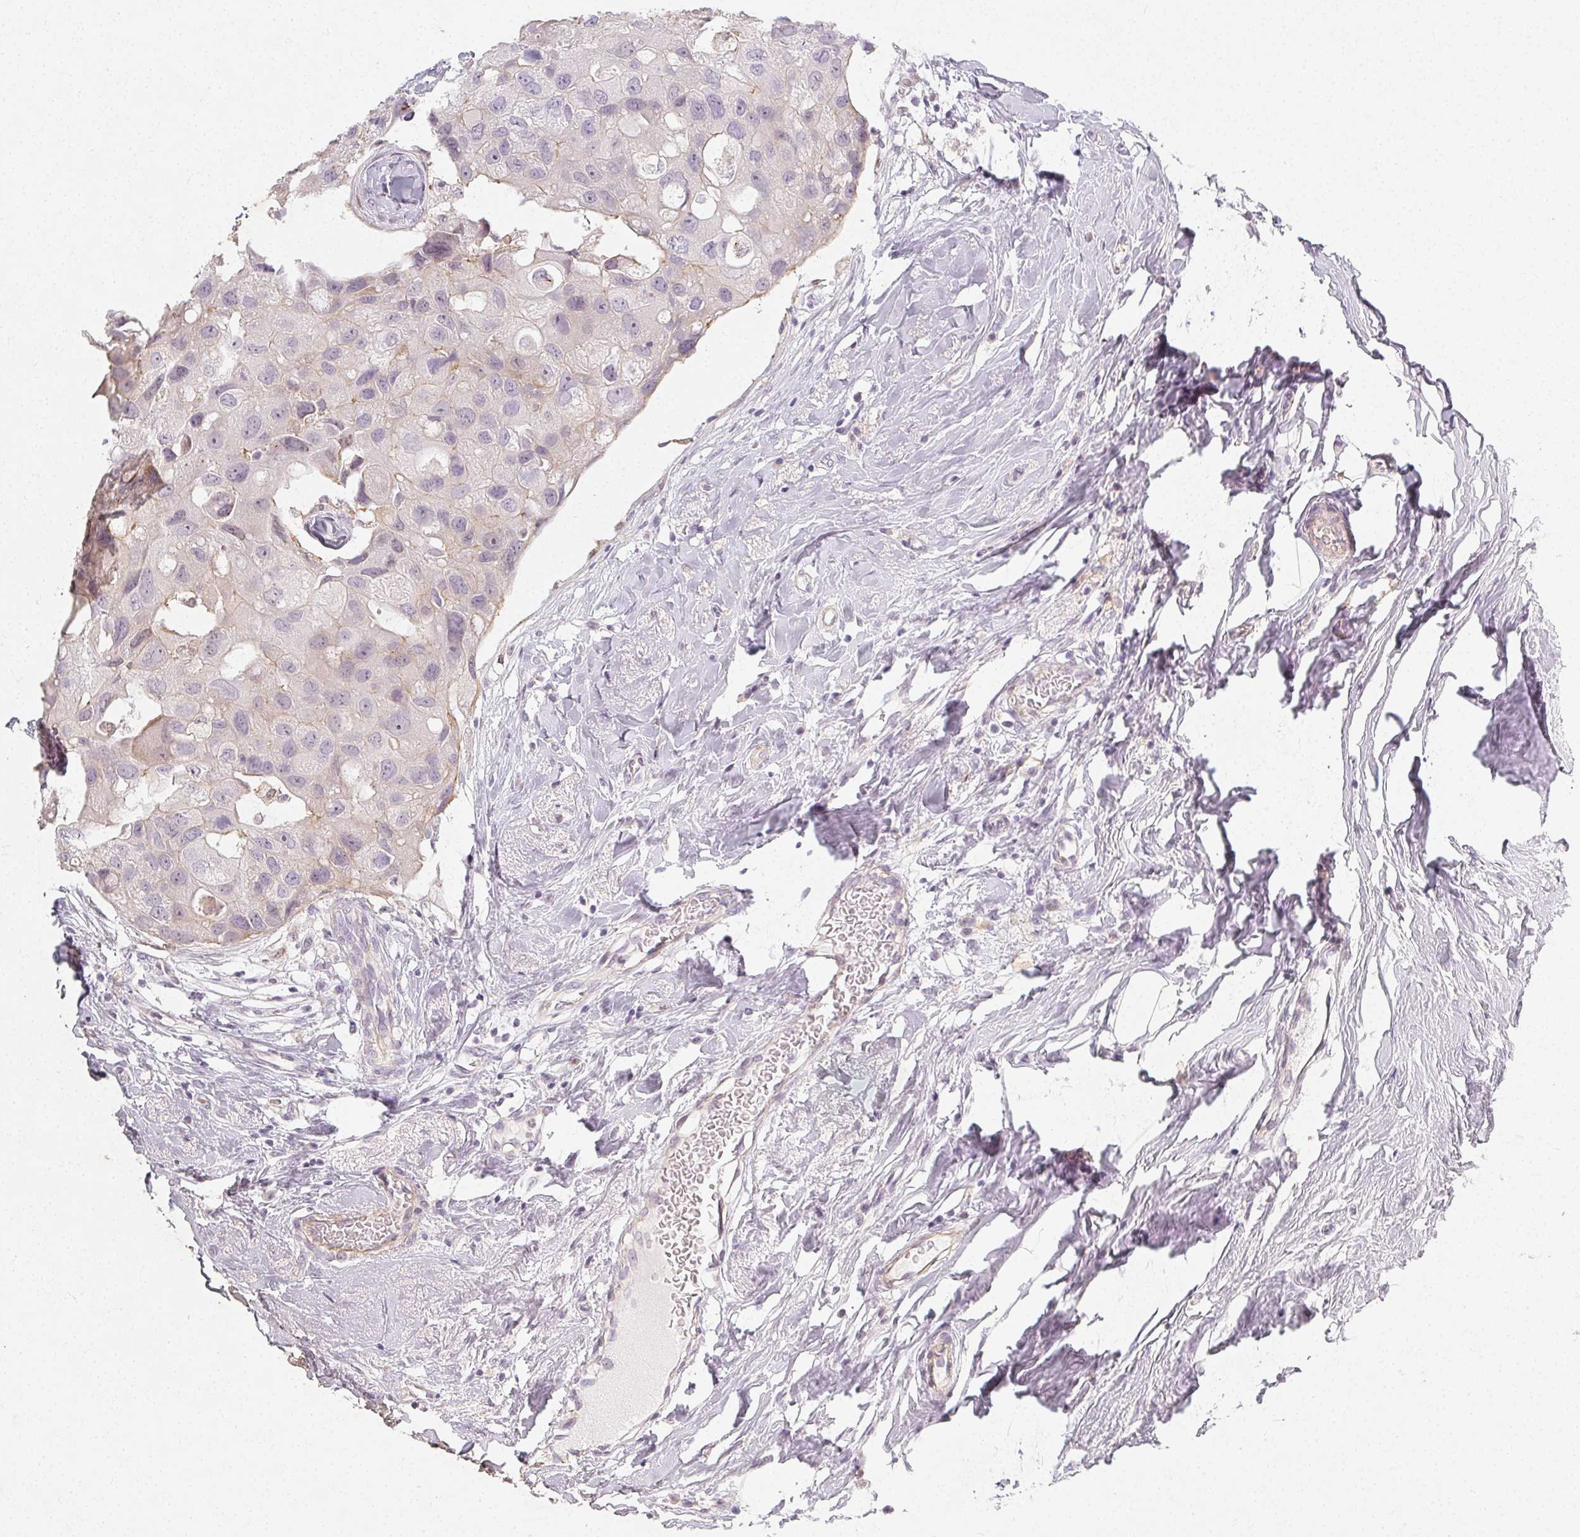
{"staining": {"intensity": "negative", "quantity": "none", "location": "none"}, "tissue": "breast cancer", "cell_type": "Tumor cells", "image_type": "cancer", "snomed": [{"axis": "morphology", "description": "Duct carcinoma"}, {"axis": "topography", "description": "Breast"}], "caption": "IHC image of human breast cancer stained for a protein (brown), which reveals no staining in tumor cells.", "gene": "LRRC23", "patient": {"sex": "female", "age": 43}}